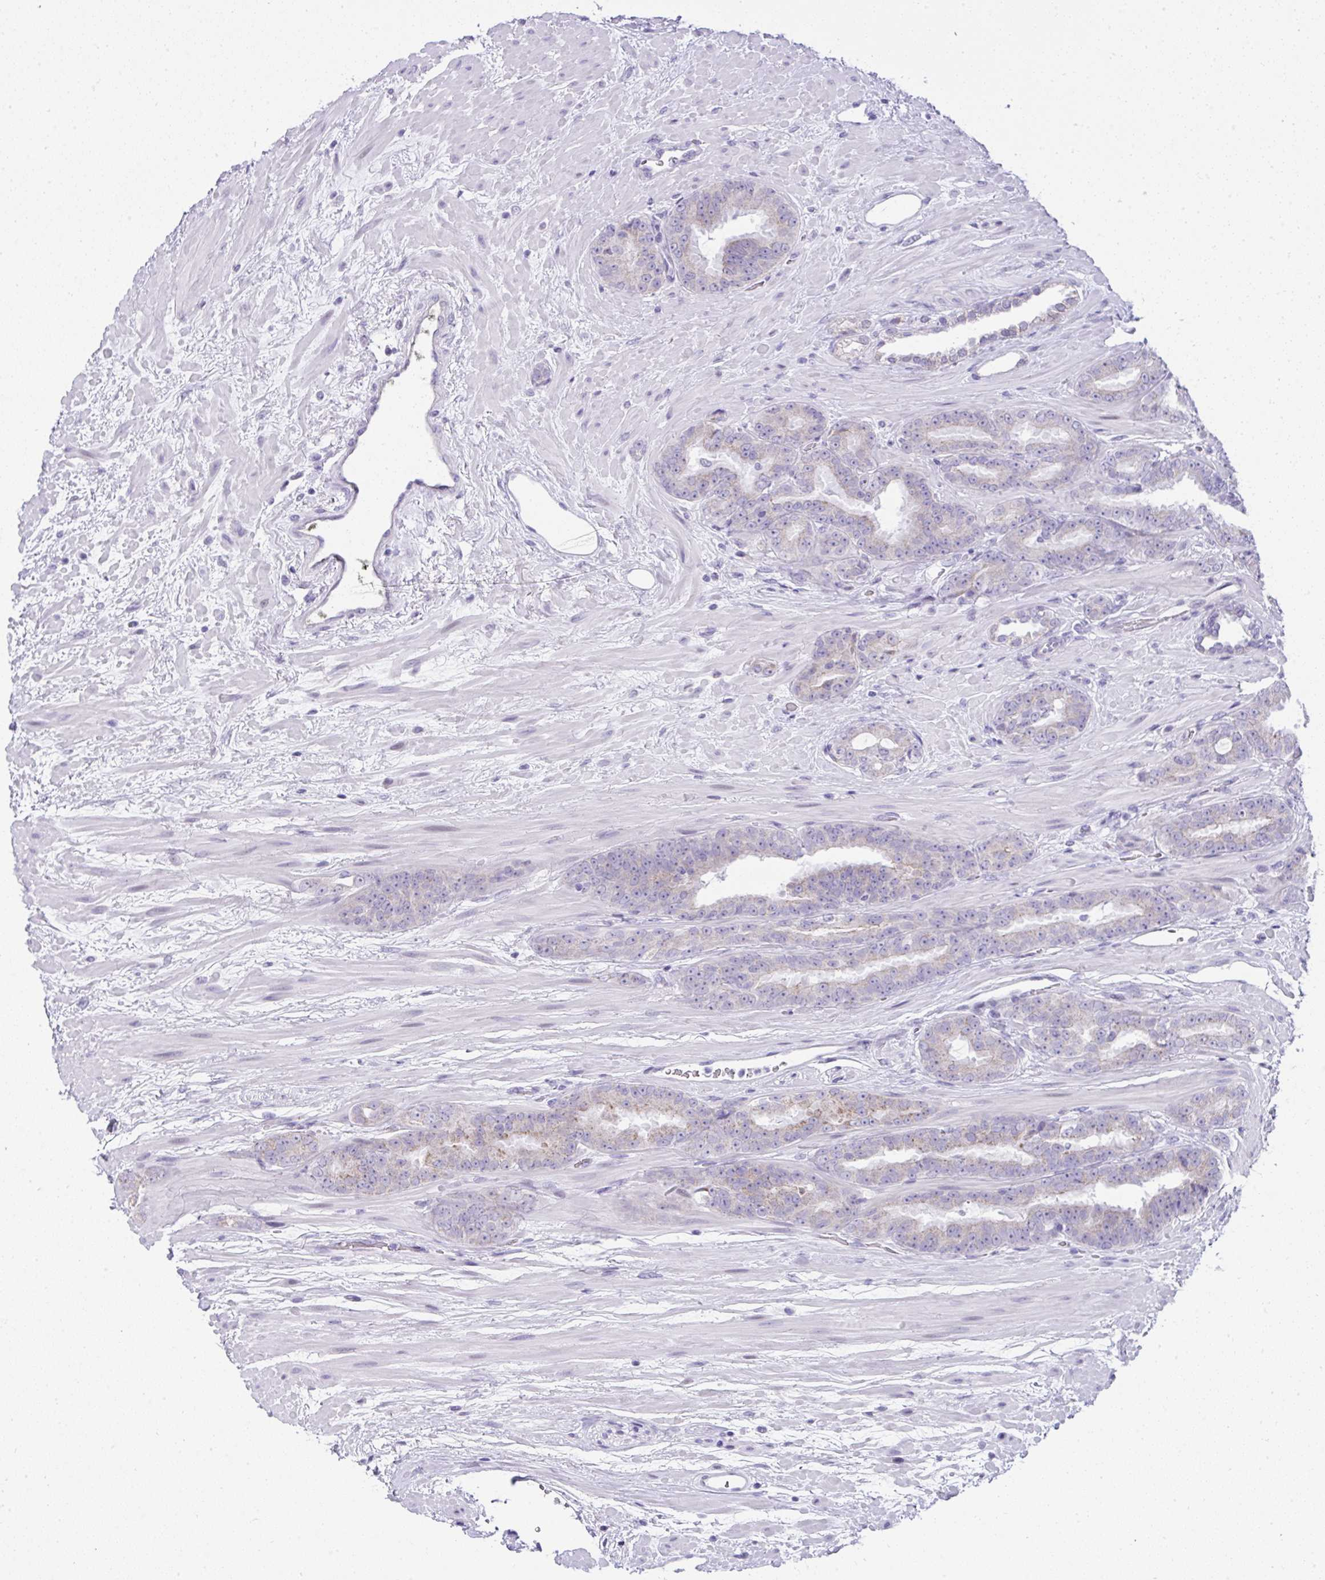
{"staining": {"intensity": "weak", "quantity": "<25%", "location": "cytoplasmic/membranous"}, "tissue": "prostate cancer", "cell_type": "Tumor cells", "image_type": "cancer", "snomed": [{"axis": "morphology", "description": "Adenocarcinoma, High grade"}, {"axis": "topography", "description": "Prostate"}], "caption": "DAB (3,3'-diaminobenzidine) immunohistochemical staining of prostate cancer (adenocarcinoma (high-grade)) displays no significant staining in tumor cells. The staining was performed using DAB to visualize the protein expression in brown, while the nuclei were stained in blue with hematoxylin (Magnification: 20x).", "gene": "RNF183", "patient": {"sex": "male", "age": 72}}